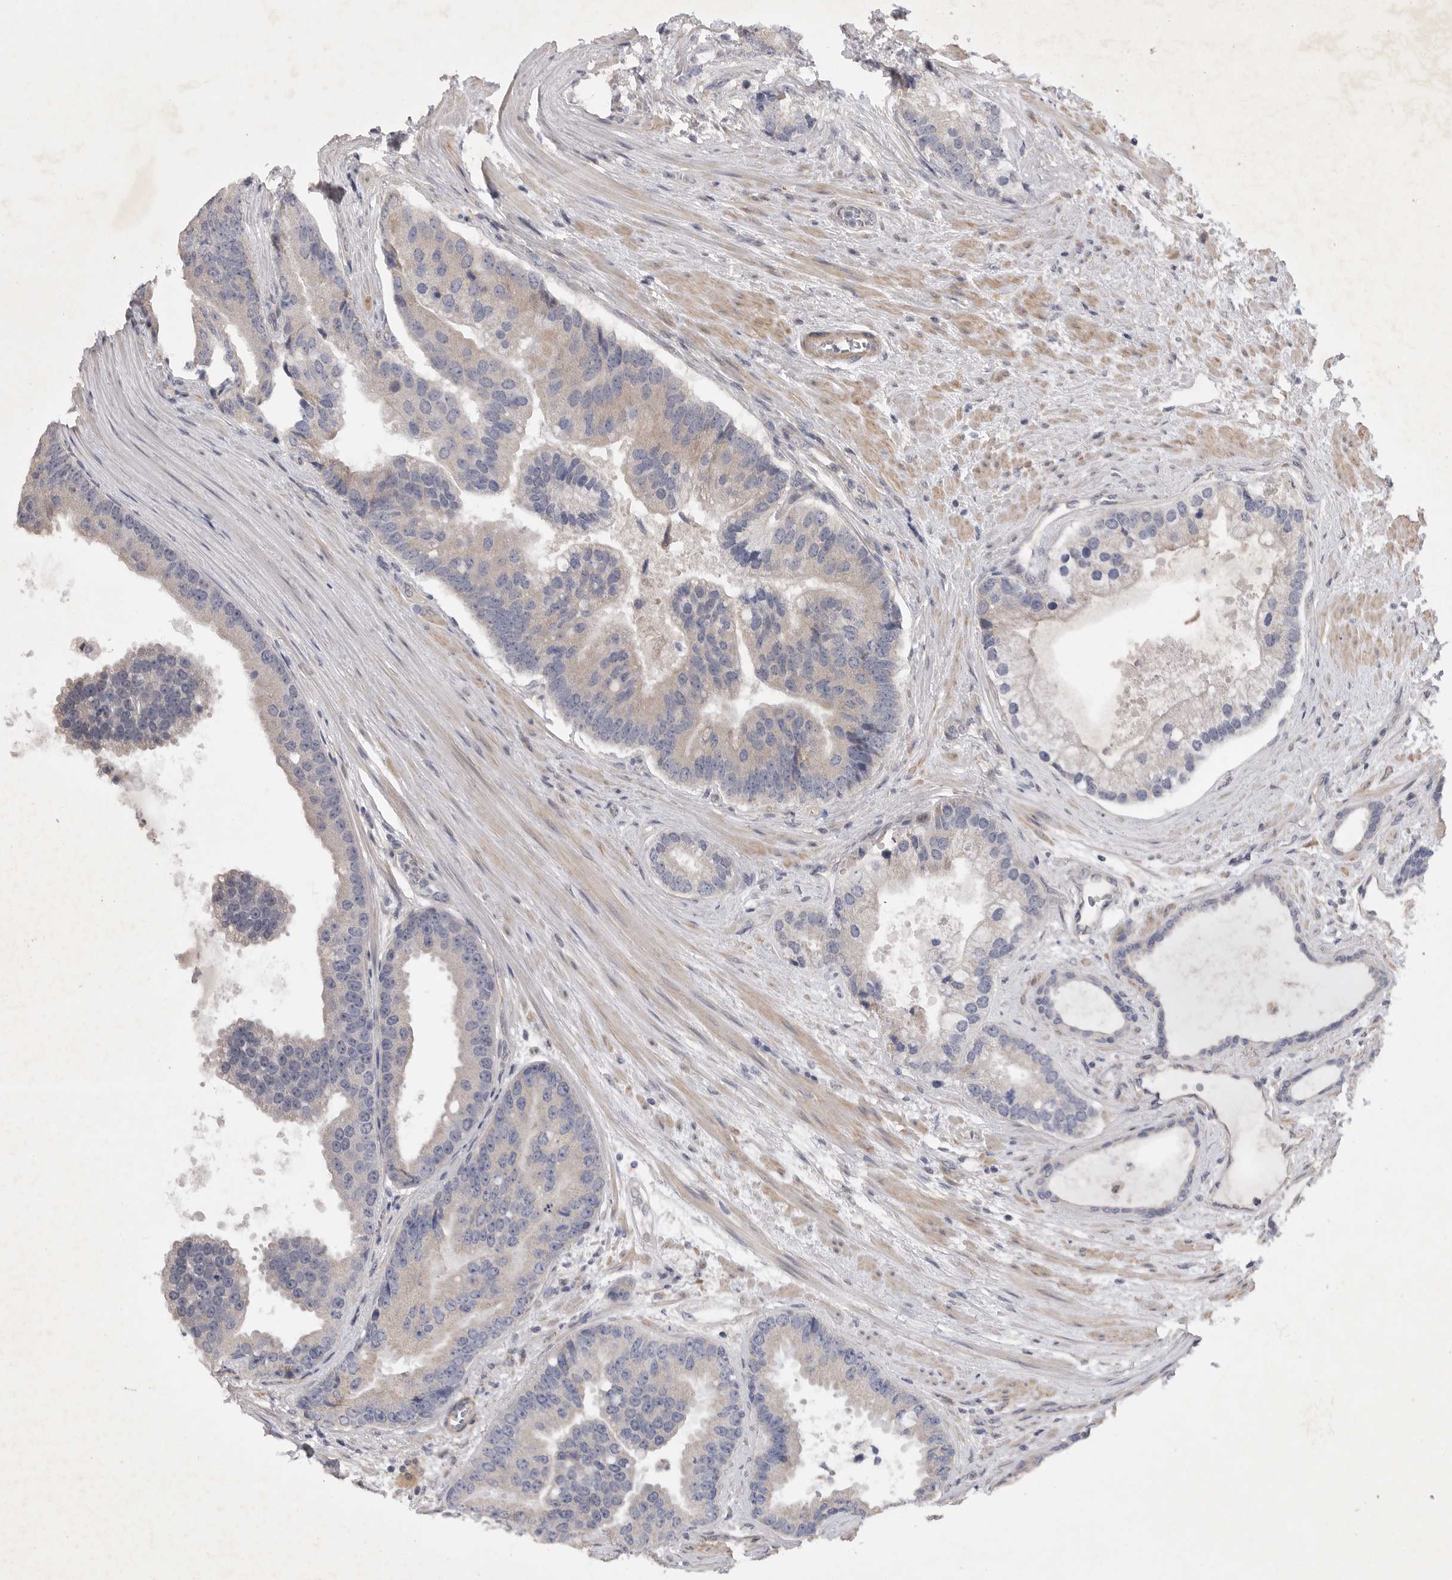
{"staining": {"intensity": "negative", "quantity": "none", "location": "none"}, "tissue": "prostate cancer", "cell_type": "Tumor cells", "image_type": "cancer", "snomed": [{"axis": "morphology", "description": "Adenocarcinoma, High grade"}, {"axis": "topography", "description": "Prostate"}], "caption": "The IHC histopathology image has no significant expression in tumor cells of prostate high-grade adenocarcinoma tissue.", "gene": "EDEM3", "patient": {"sex": "male", "age": 70}}